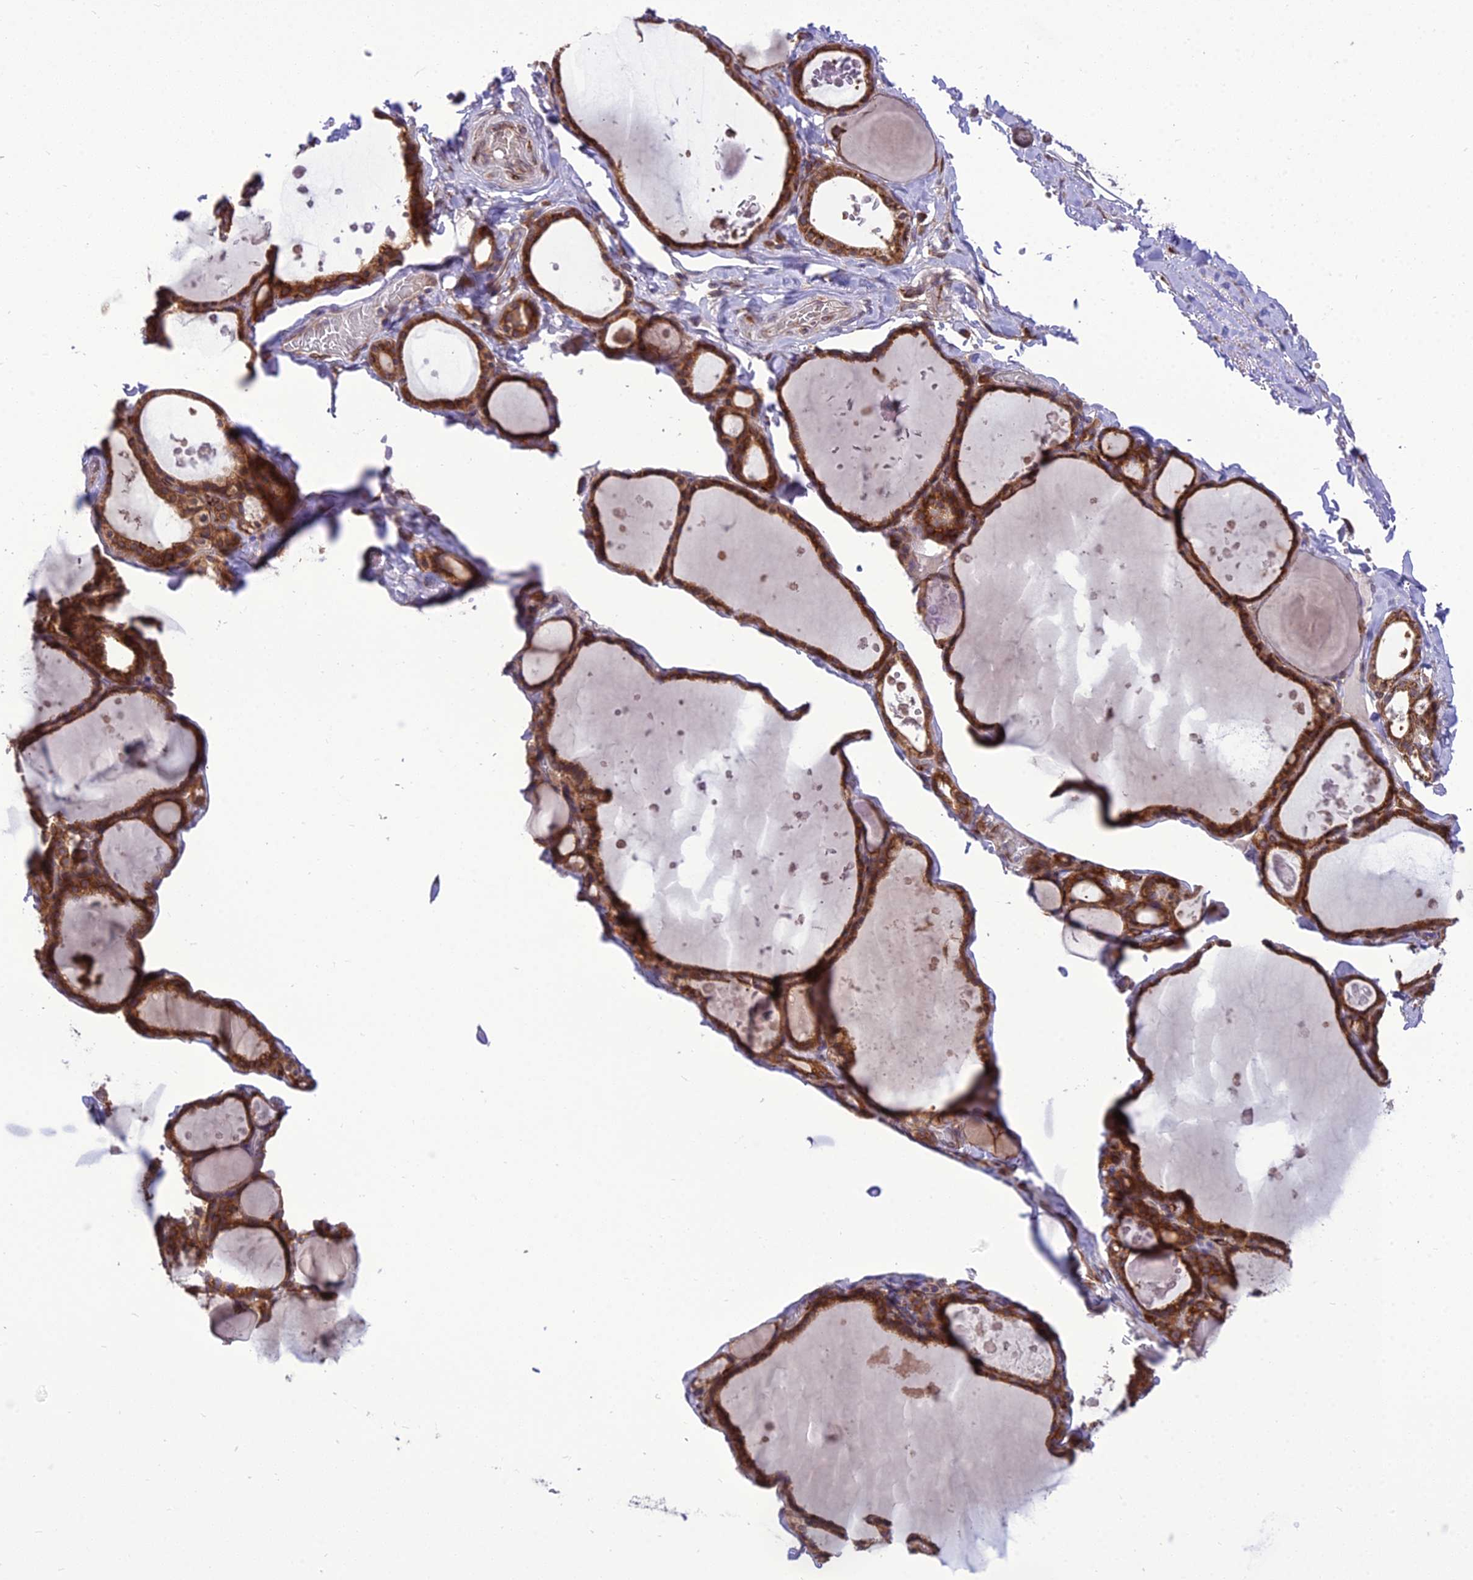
{"staining": {"intensity": "strong", "quantity": ">75%", "location": "cytoplasmic/membranous"}, "tissue": "thyroid gland", "cell_type": "Glandular cells", "image_type": "normal", "snomed": [{"axis": "morphology", "description": "Normal tissue, NOS"}, {"axis": "topography", "description": "Thyroid gland"}], "caption": "Benign thyroid gland was stained to show a protein in brown. There is high levels of strong cytoplasmic/membranous expression in about >75% of glandular cells. The staining is performed using DAB (3,3'-diaminobenzidine) brown chromogen to label protein expression. The nuclei are counter-stained blue using hematoxylin.", "gene": "DHCR7", "patient": {"sex": "male", "age": 56}}